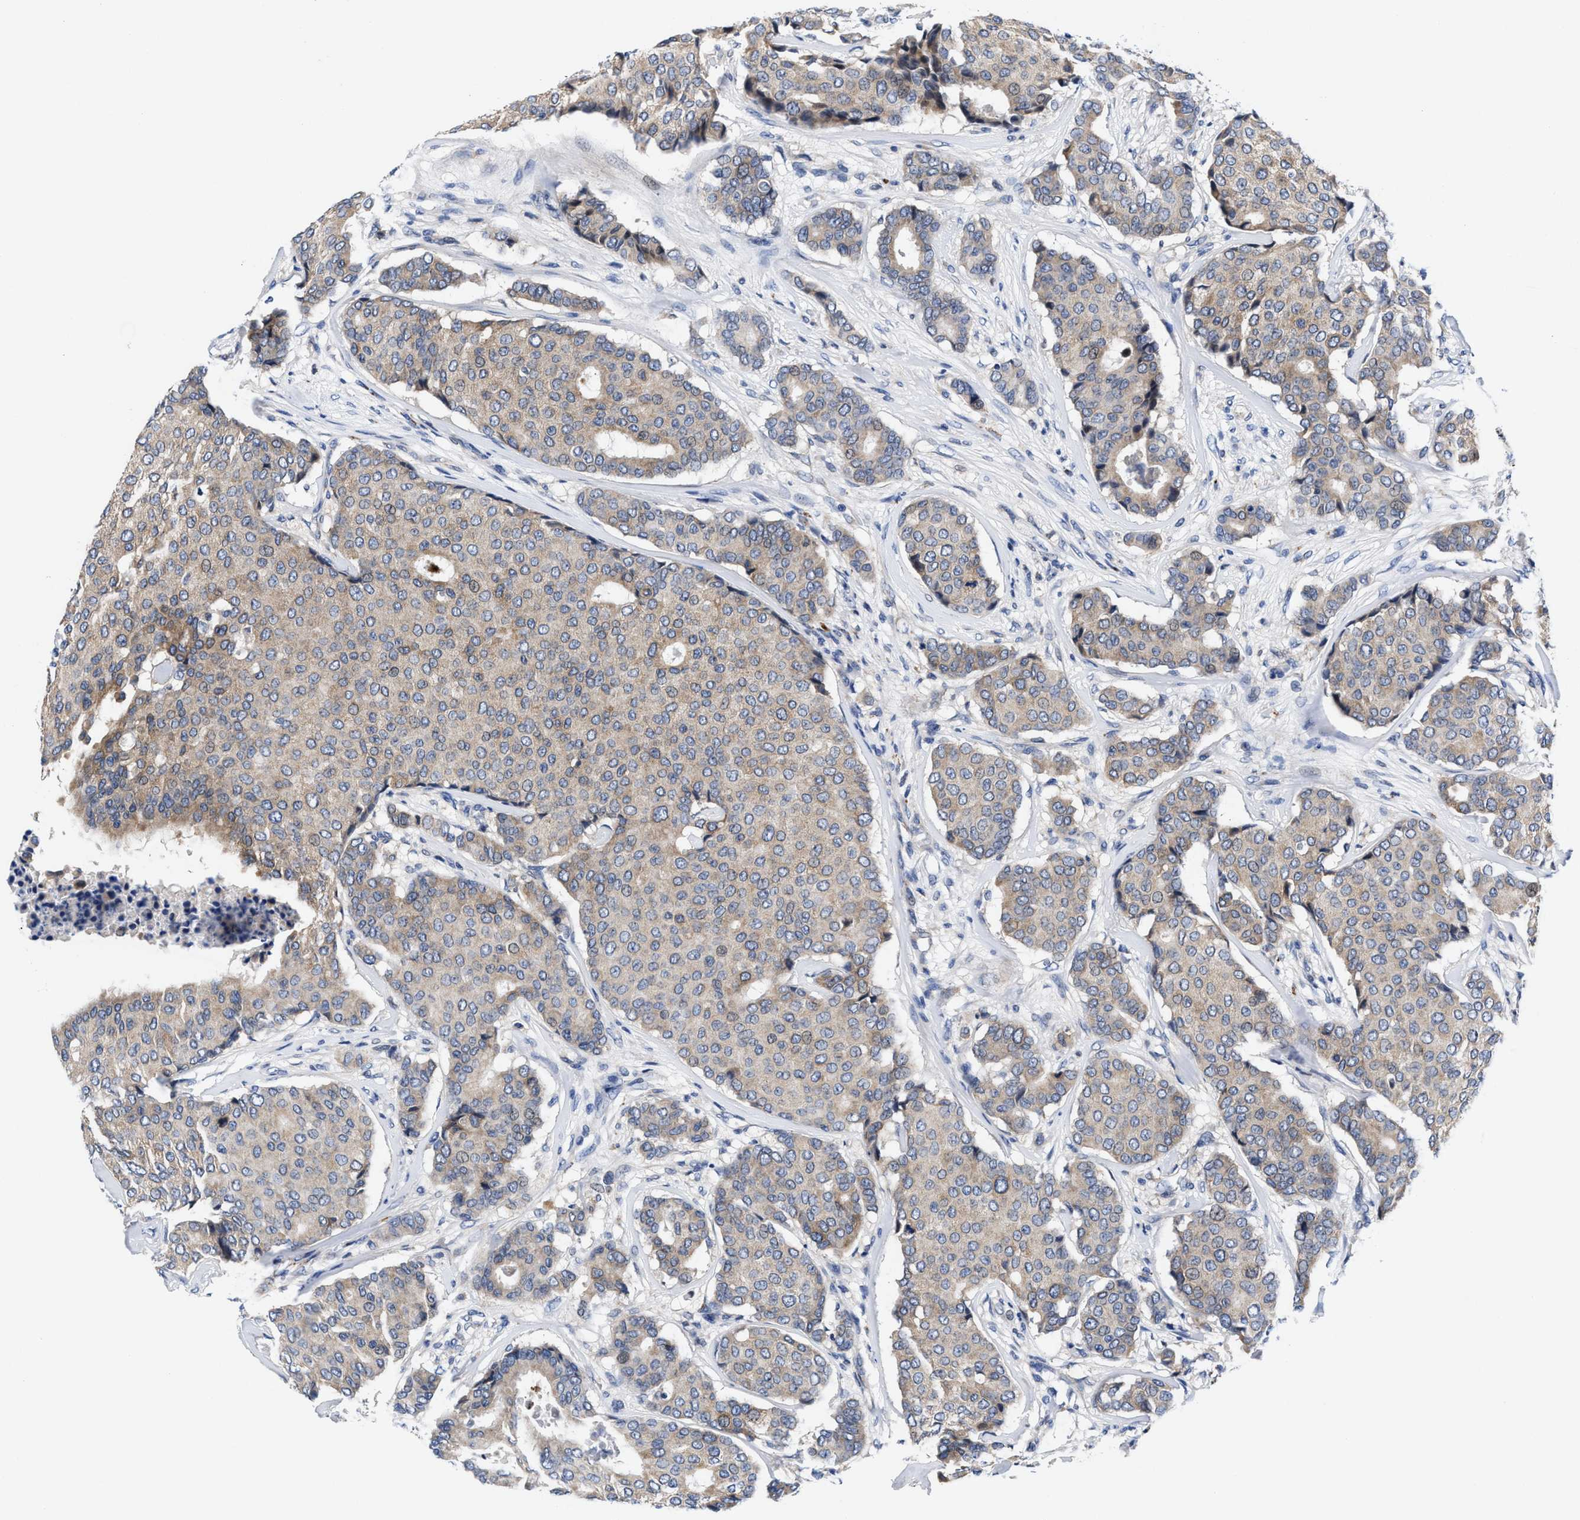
{"staining": {"intensity": "weak", "quantity": ">75%", "location": "cytoplasmic/membranous"}, "tissue": "breast cancer", "cell_type": "Tumor cells", "image_type": "cancer", "snomed": [{"axis": "morphology", "description": "Duct carcinoma"}, {"axis": "topography", "description": "Breast"}], "caption": "Invasive ductal carcinoma (breast) stained with immunohistochemistry demonstrates weak cytoplasmic/membranous expression in about >75% of tumor cells.", "gene": "DHRS13", "patient": {"sex": "female", "age": 75}}